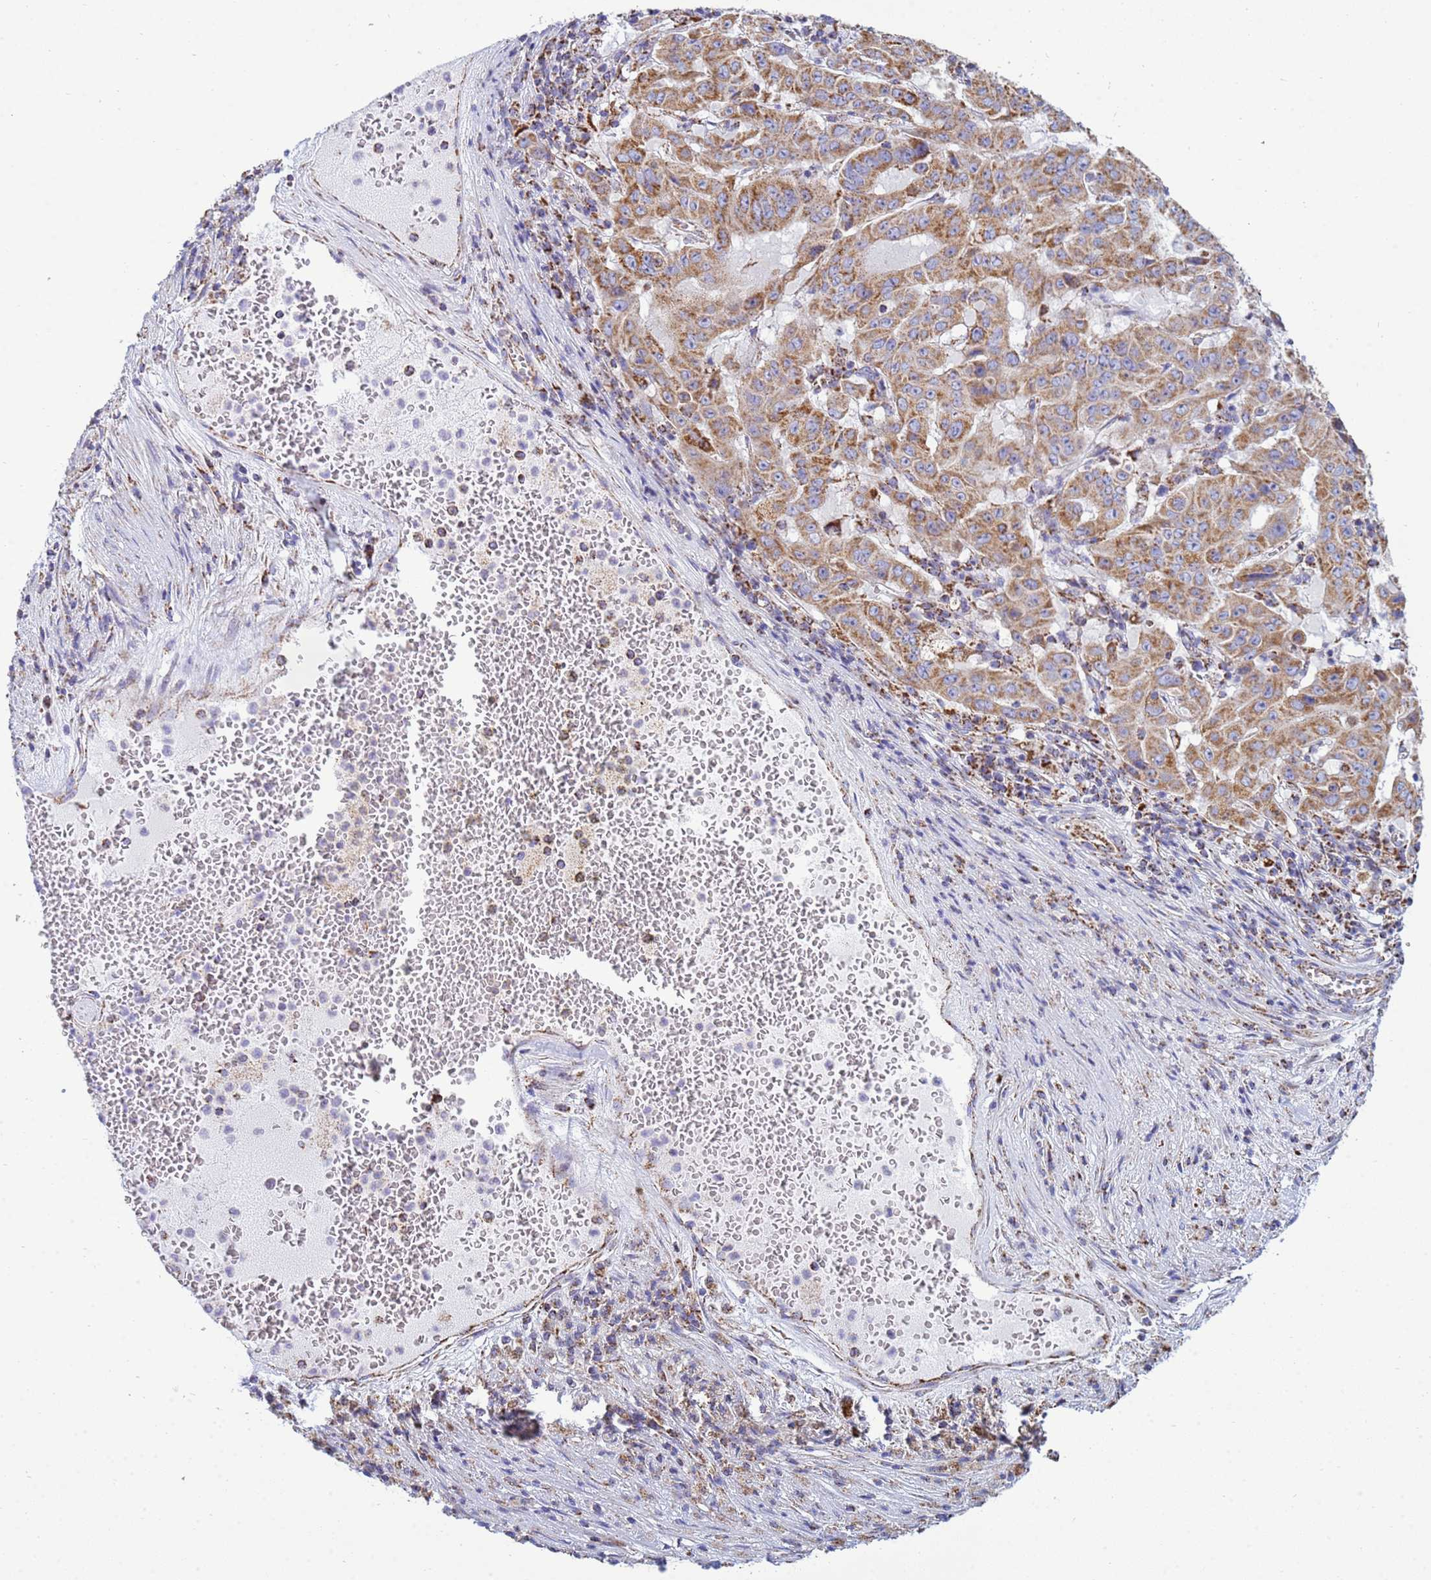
{"staining": {"intensity": "strong", "quantity": ">75%", "location": "cytoplasmic/membranous"}, "tissue": "pancreatic cancer", "cell_type": "Tumor cells", "image_type": "cancer", "snomed": [{"axis": "morphology", "description": "Adenocarcinoma, NOS"}, {"axis": "topography", "description": "Pancreas"}], "caption": "Adenocarcinoma (pancreatic) was stained to show a protein in brown. There is high levels of strong cytoplasmic/membranous expression in about >75% of tumor cells.", "gene": "COQ4", "patient": {"sex": "male", "age": 63}}